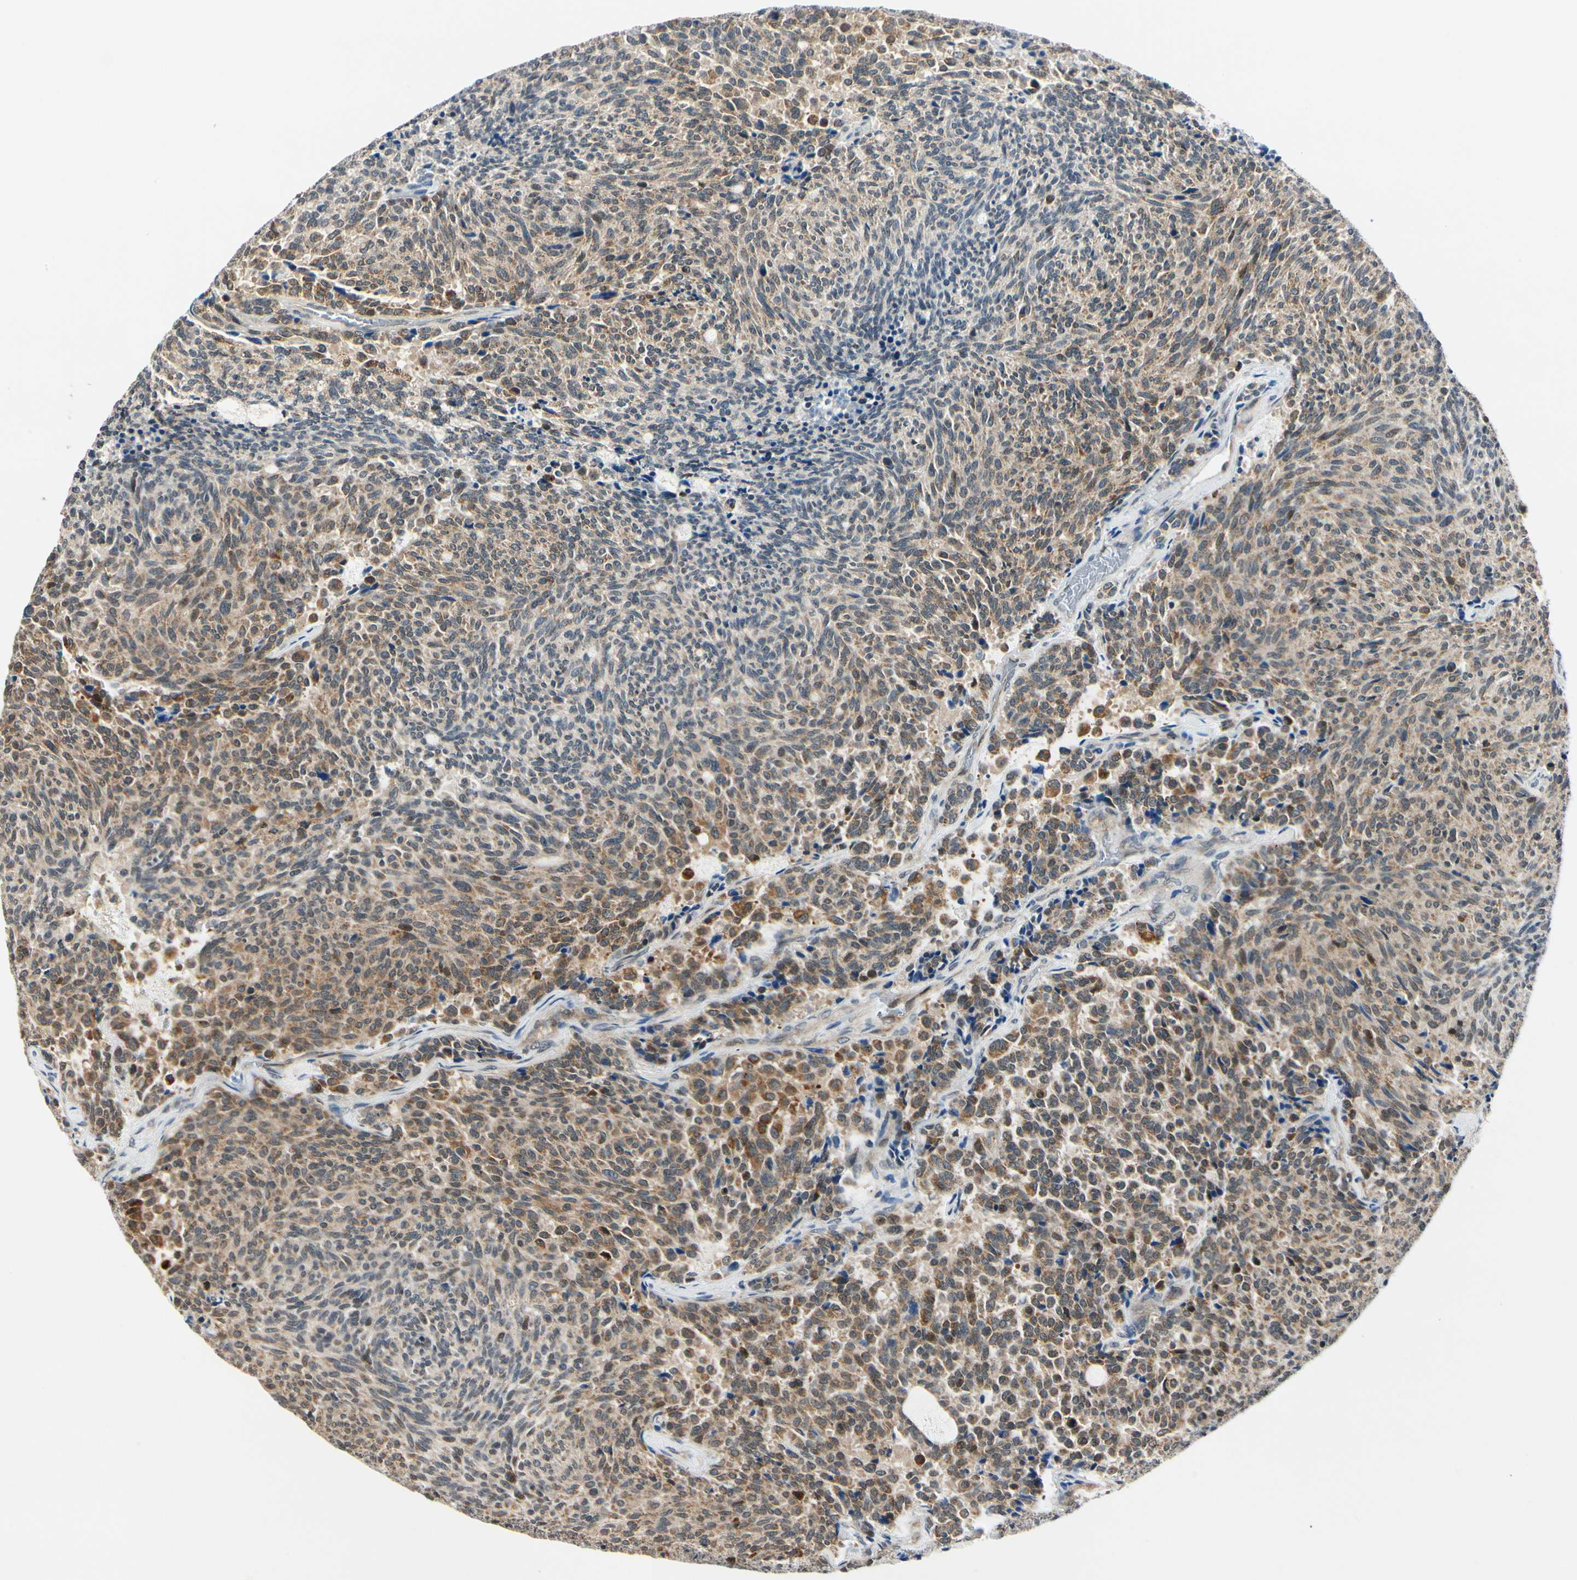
{"staining": {"intensity": "strong", "quantity": ">75%", "location": "cytoplasmic/membranous"}, "tissue": "carcinoid", "cell_type": "Tumor cells", "image_type": "cancer", "snomed": [{"axis": "morphology", "description": "Carcinoid, malignant, NOS"}, {"axis": "topography", "description": "Pancreas"}], "caption": "Approximately >75% of tumor cells in malignant carcinoid exhibit strong cytoplasmic/membranous protein positivity as visualized by brown immunohistochemical staining.", "gene": "PDK2", "patient": {"sex": "female", "age": 54}}